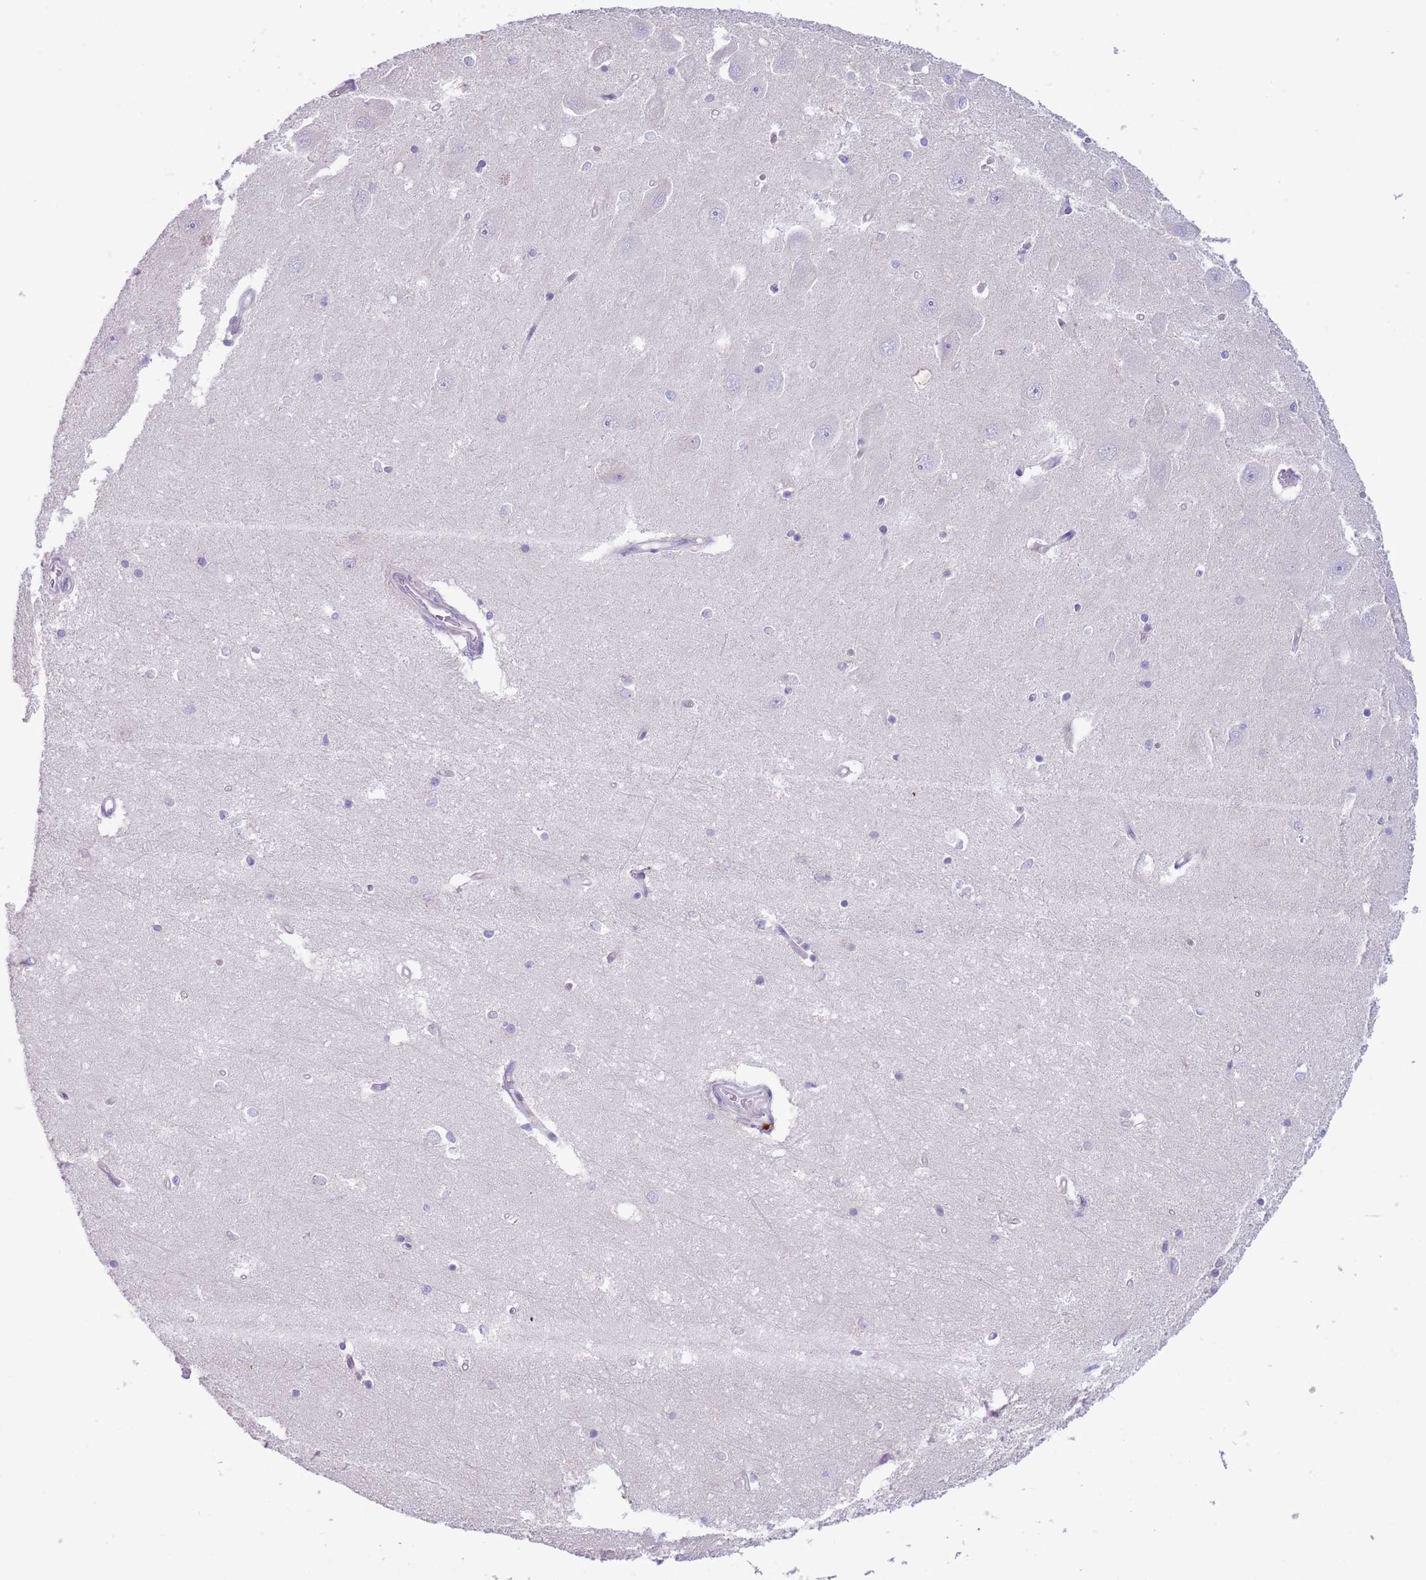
{"staining": {"intensity": "negative", "quantity": "none", "location": "none"}, "tissue": "hippocampus", "cell_type": "Glial cells", "image_type": "normal", "snomed": [{"axis": "morphology", "description": "Normal tissue, NOS"}, {"axis": "topography", "description": "Hippocampus"}], "caption": "Protein analysis of unremarkable hippocampus shows no significant staining in glial cells.", "gene": "CFH", "patient": {"sex": "male", "age": 45}}